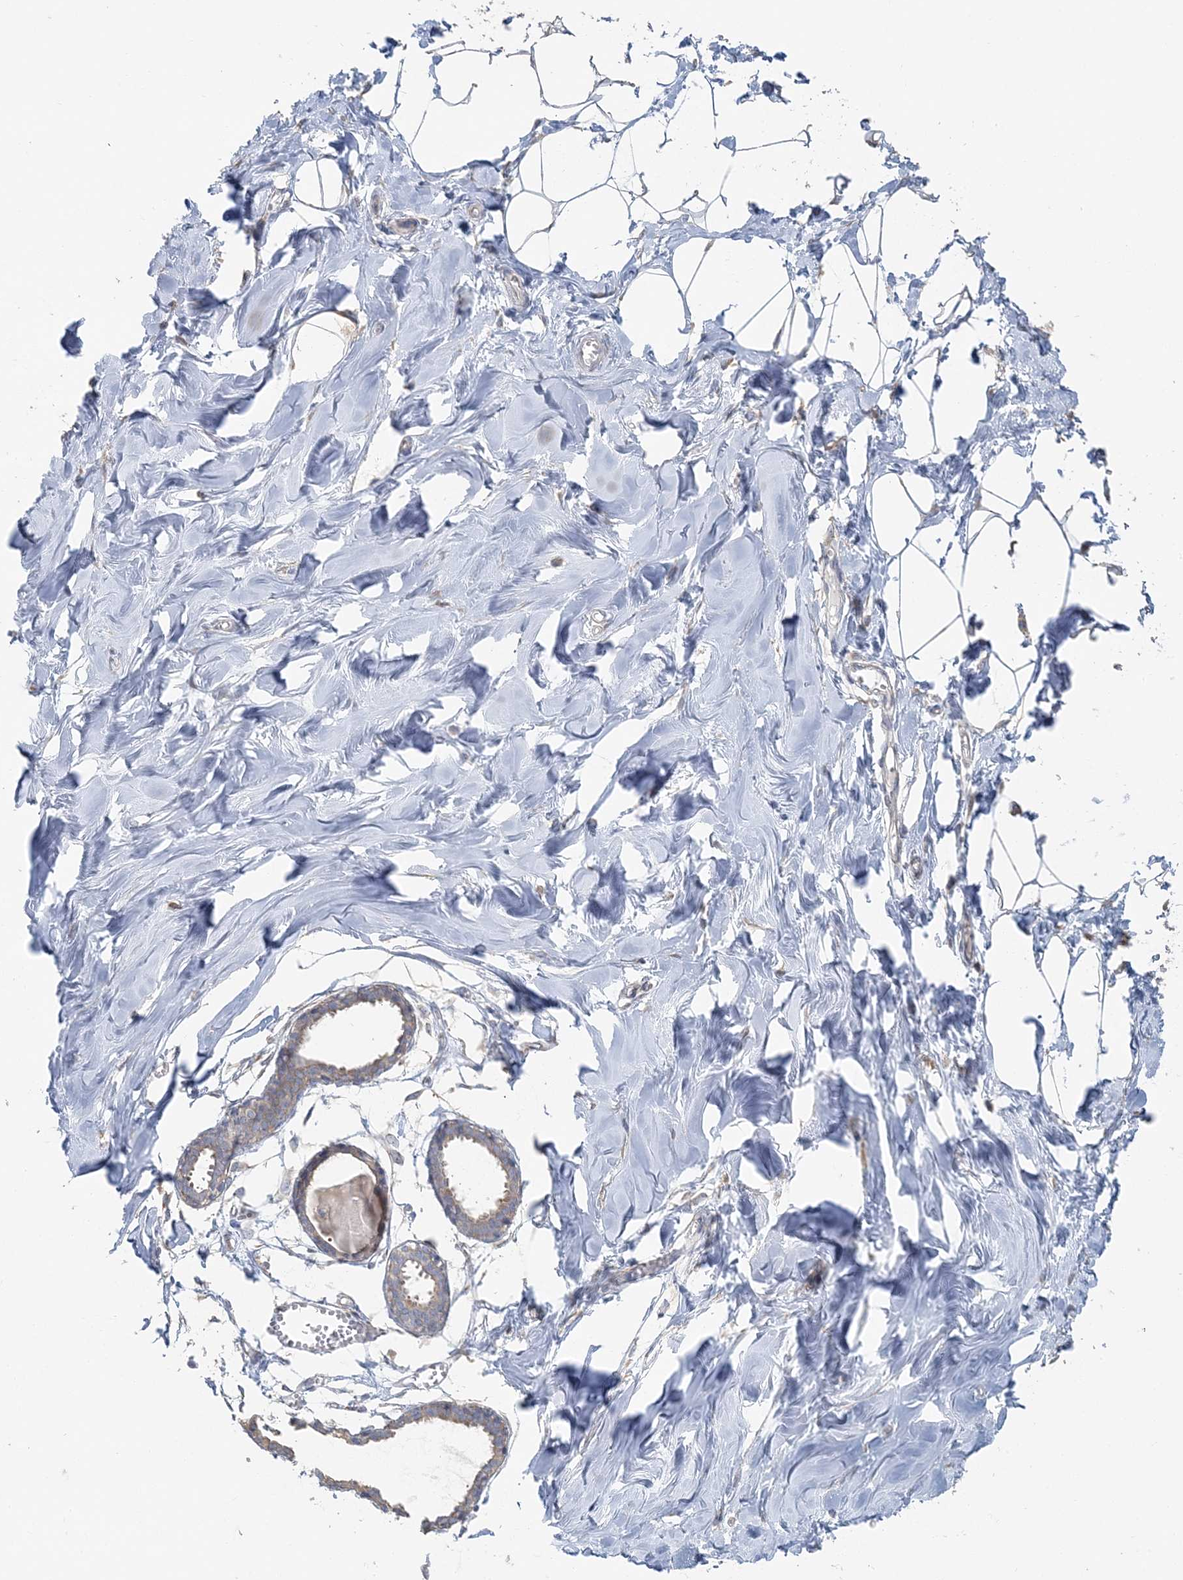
{"staining": {"intensity": "negative", "quantity": "none", "location": "none"}, "tissue": "breast", "cell_type": "Adipocytes", "image_type": "normal", "snomed": [{"axis": "morphology", "description": "Normal tissue, NOS"}, {"axis": "topography", "description": "Breast"}], "caption": "An immunohistochemistry (IHC) micrograph of normal breast is shown. There is no staining in adipocytes of breast. Nuclei are stained in blue.", "gene": "TBC1D5", "patient": {"sex": "female", "age": 27}}